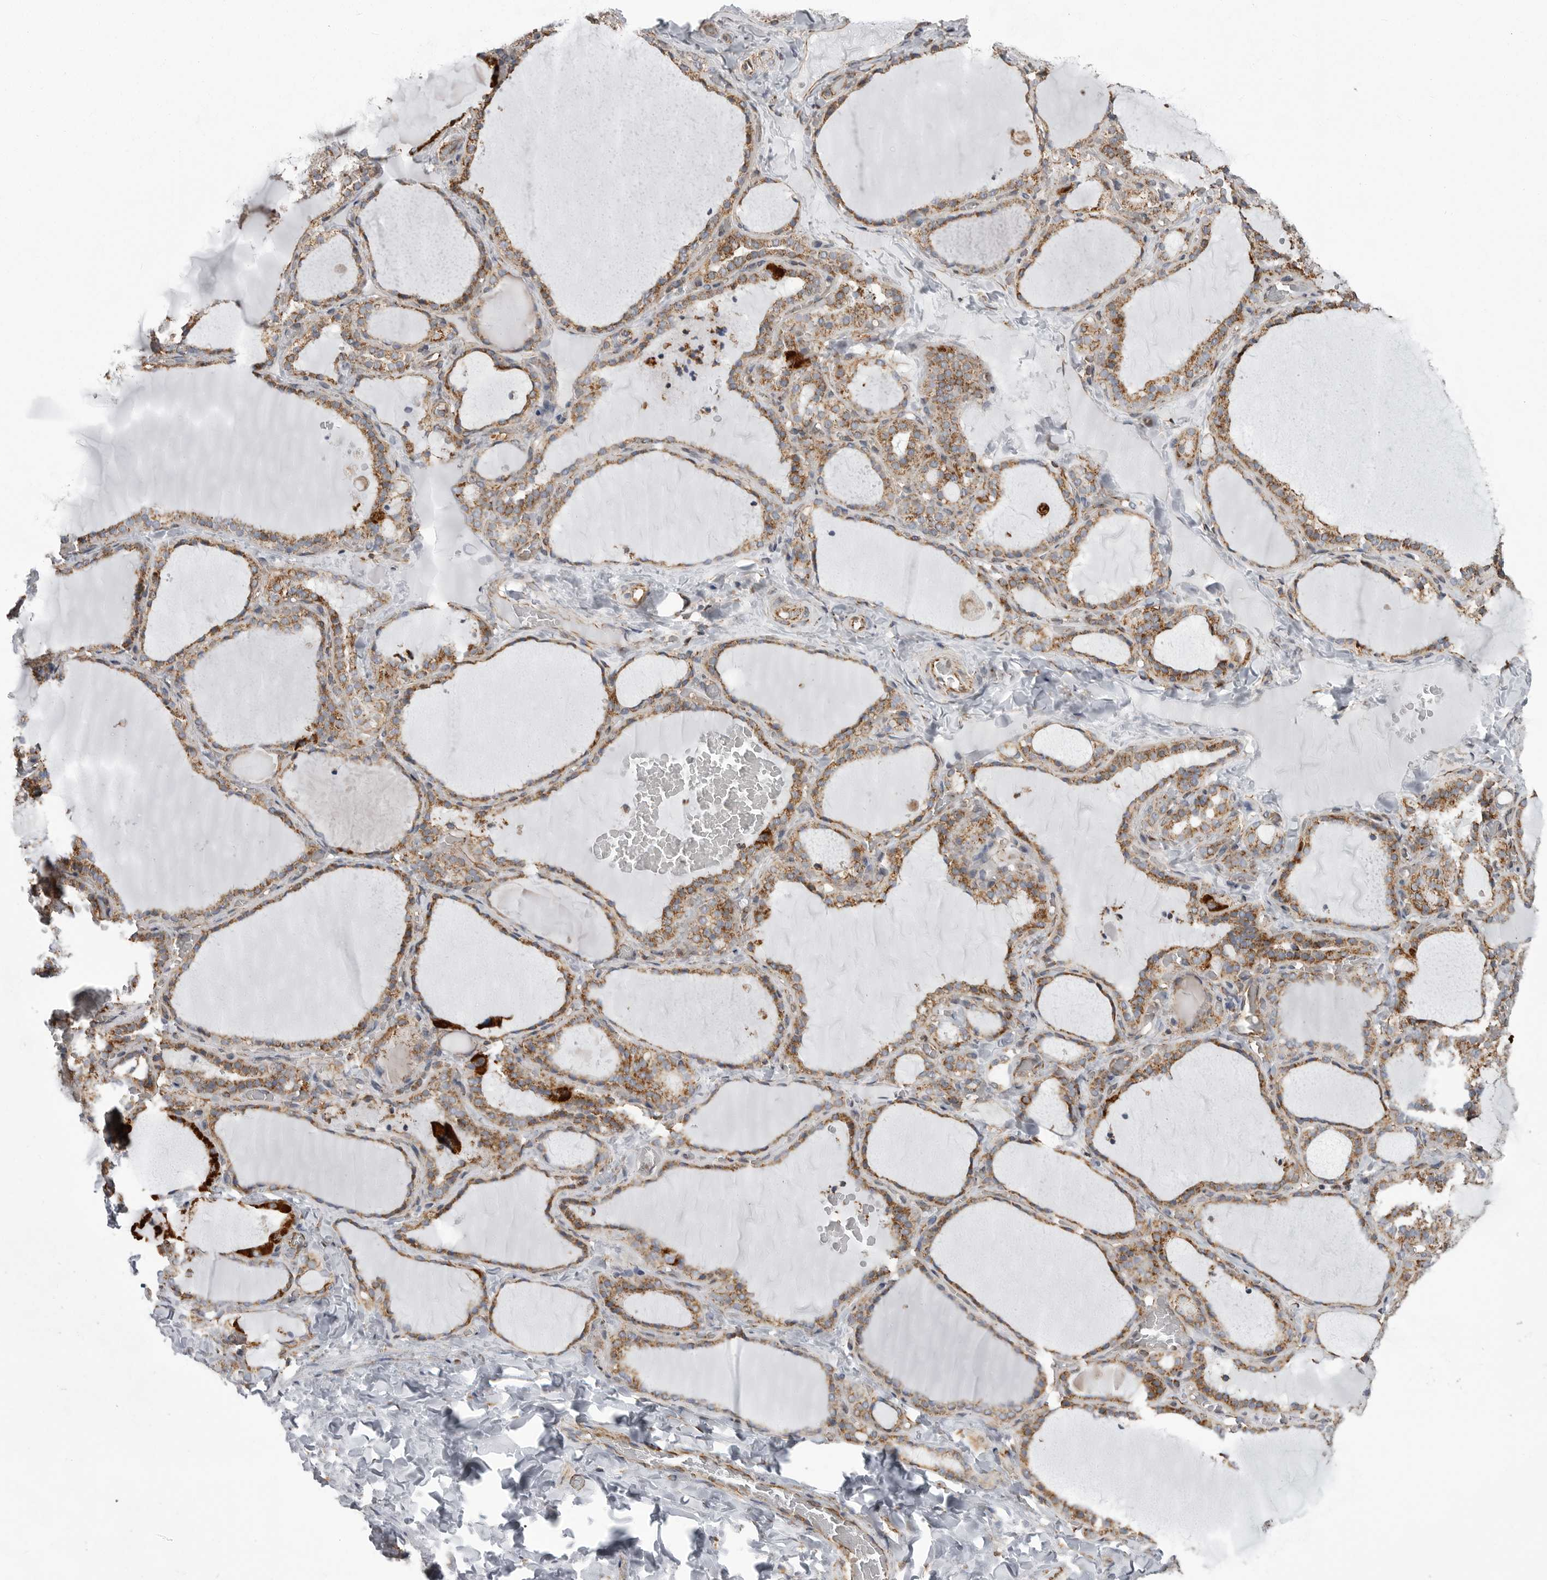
{"staining": {"intensity": "moderate", "quantity": ">75%", "location": "cytoplasmic/membranous"}, "tissue": "thyroid gland", "cell_type": "Glandular cells", "image_type": "normal", "snomed": [{"axis": "morphology", "description": "Normal tissue, NOS"}, {"axis": "topography", "description": "Thyroid gland"}], "caption": "Thyroid gland stained with immunohistochemistry exhibits moderate cytoplasmic/membranous expression in approximately >75% of glandular cells. The staining is performed using DAB brown chromogen to label protein expression. The nuclei are counter-stained blue using hematoxylin.", "gene": "FH", "patient": {"sex": "female", "age": 22}}